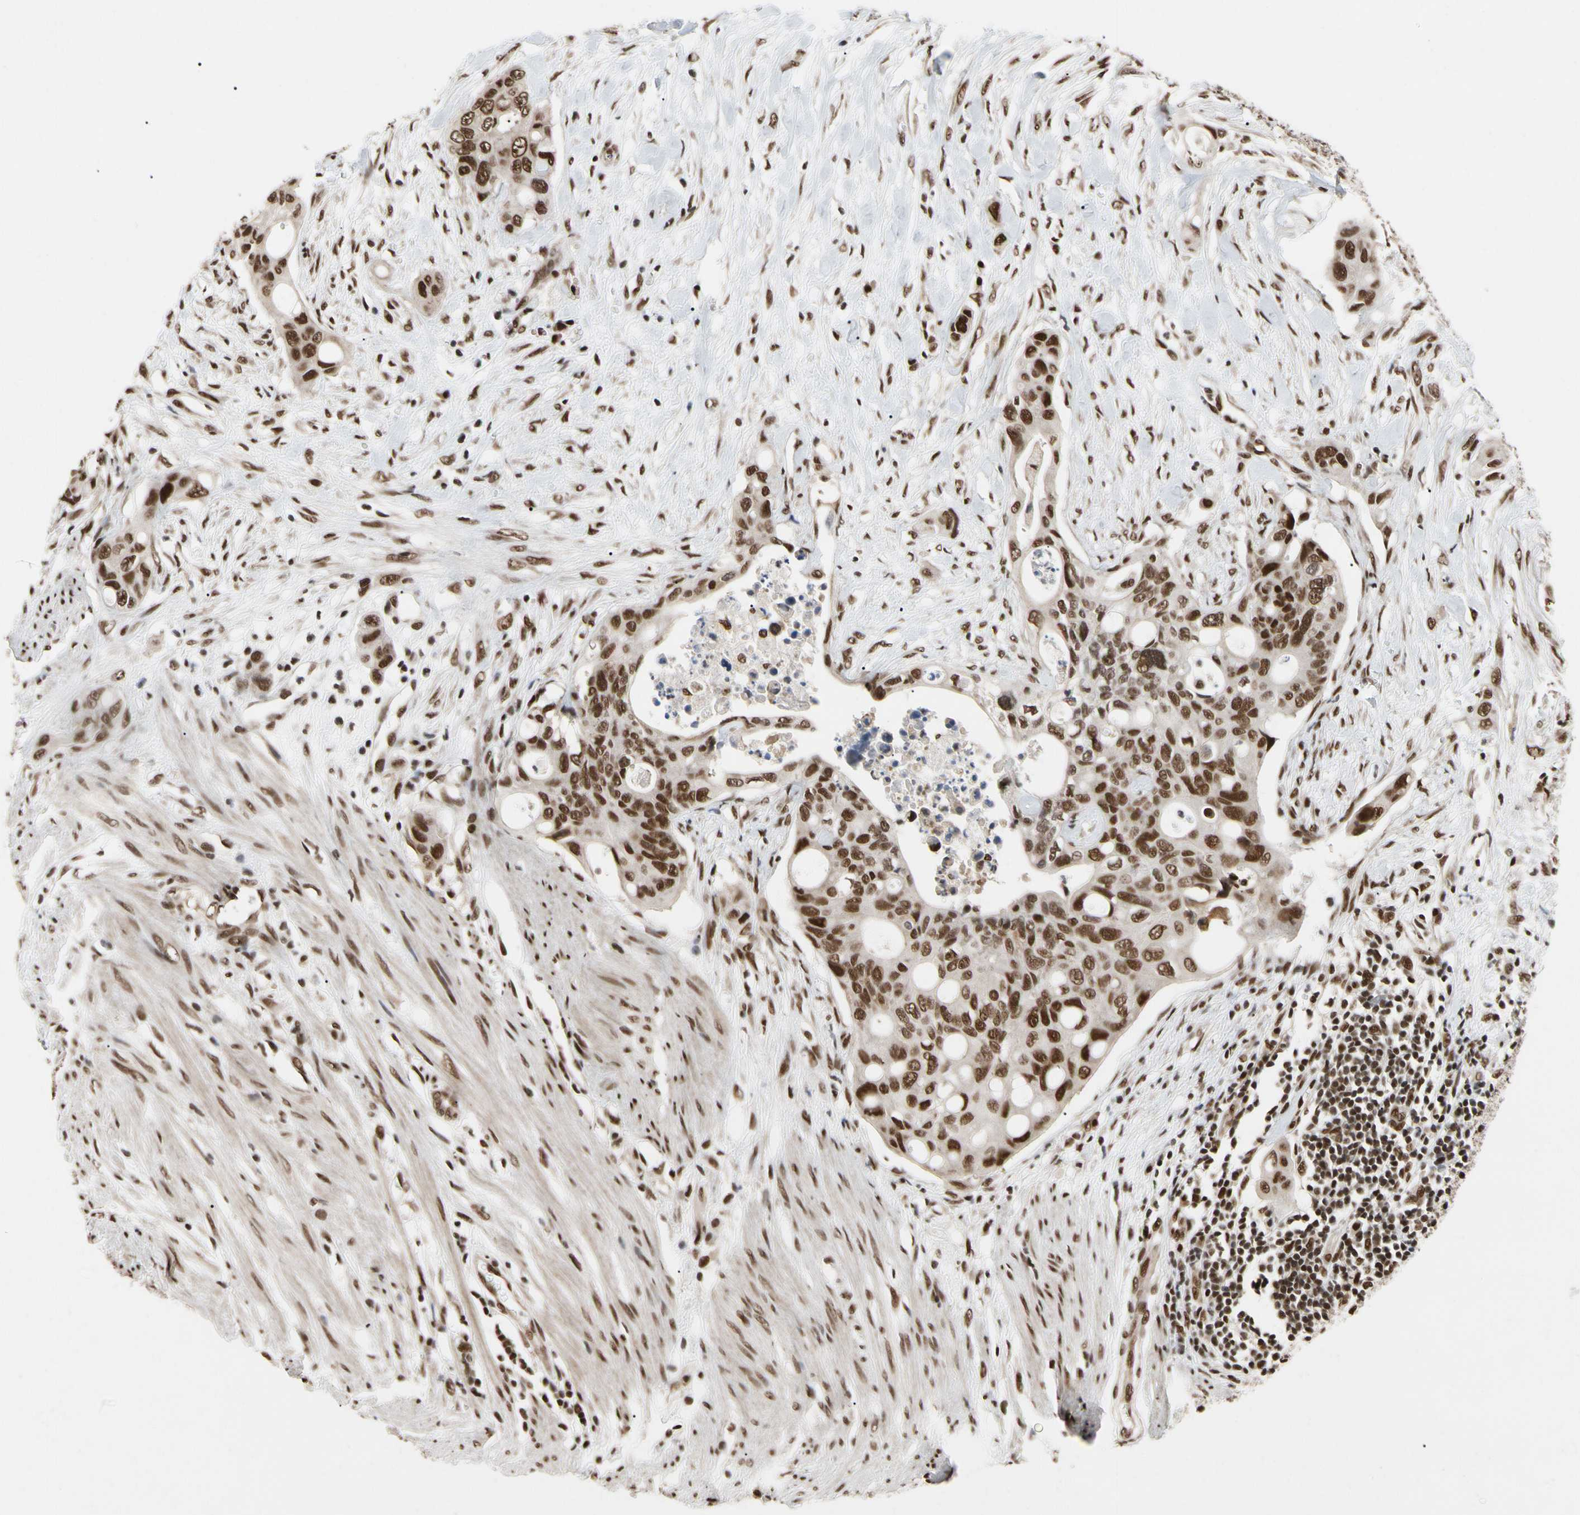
{"staining": {"intensity": "strong", "quantity": ">75%", "location": "nuclear"}, "tissue": "colorectal cancer", "cell_type": "Tumor cells", "image_type": "cancer", "snomed": [{"axis": "morphology", "description": "Adenocarcinoma, NOS"}, {"axis": "topography", "description": "Colon"}], "caption": "Protein staining shows strong nuclear positivity in approximately >75% of tumor cells in colorectal adenocarcinoma.", "gene": "FAM98B", "patient": {"sex": "female", "age": 57}}